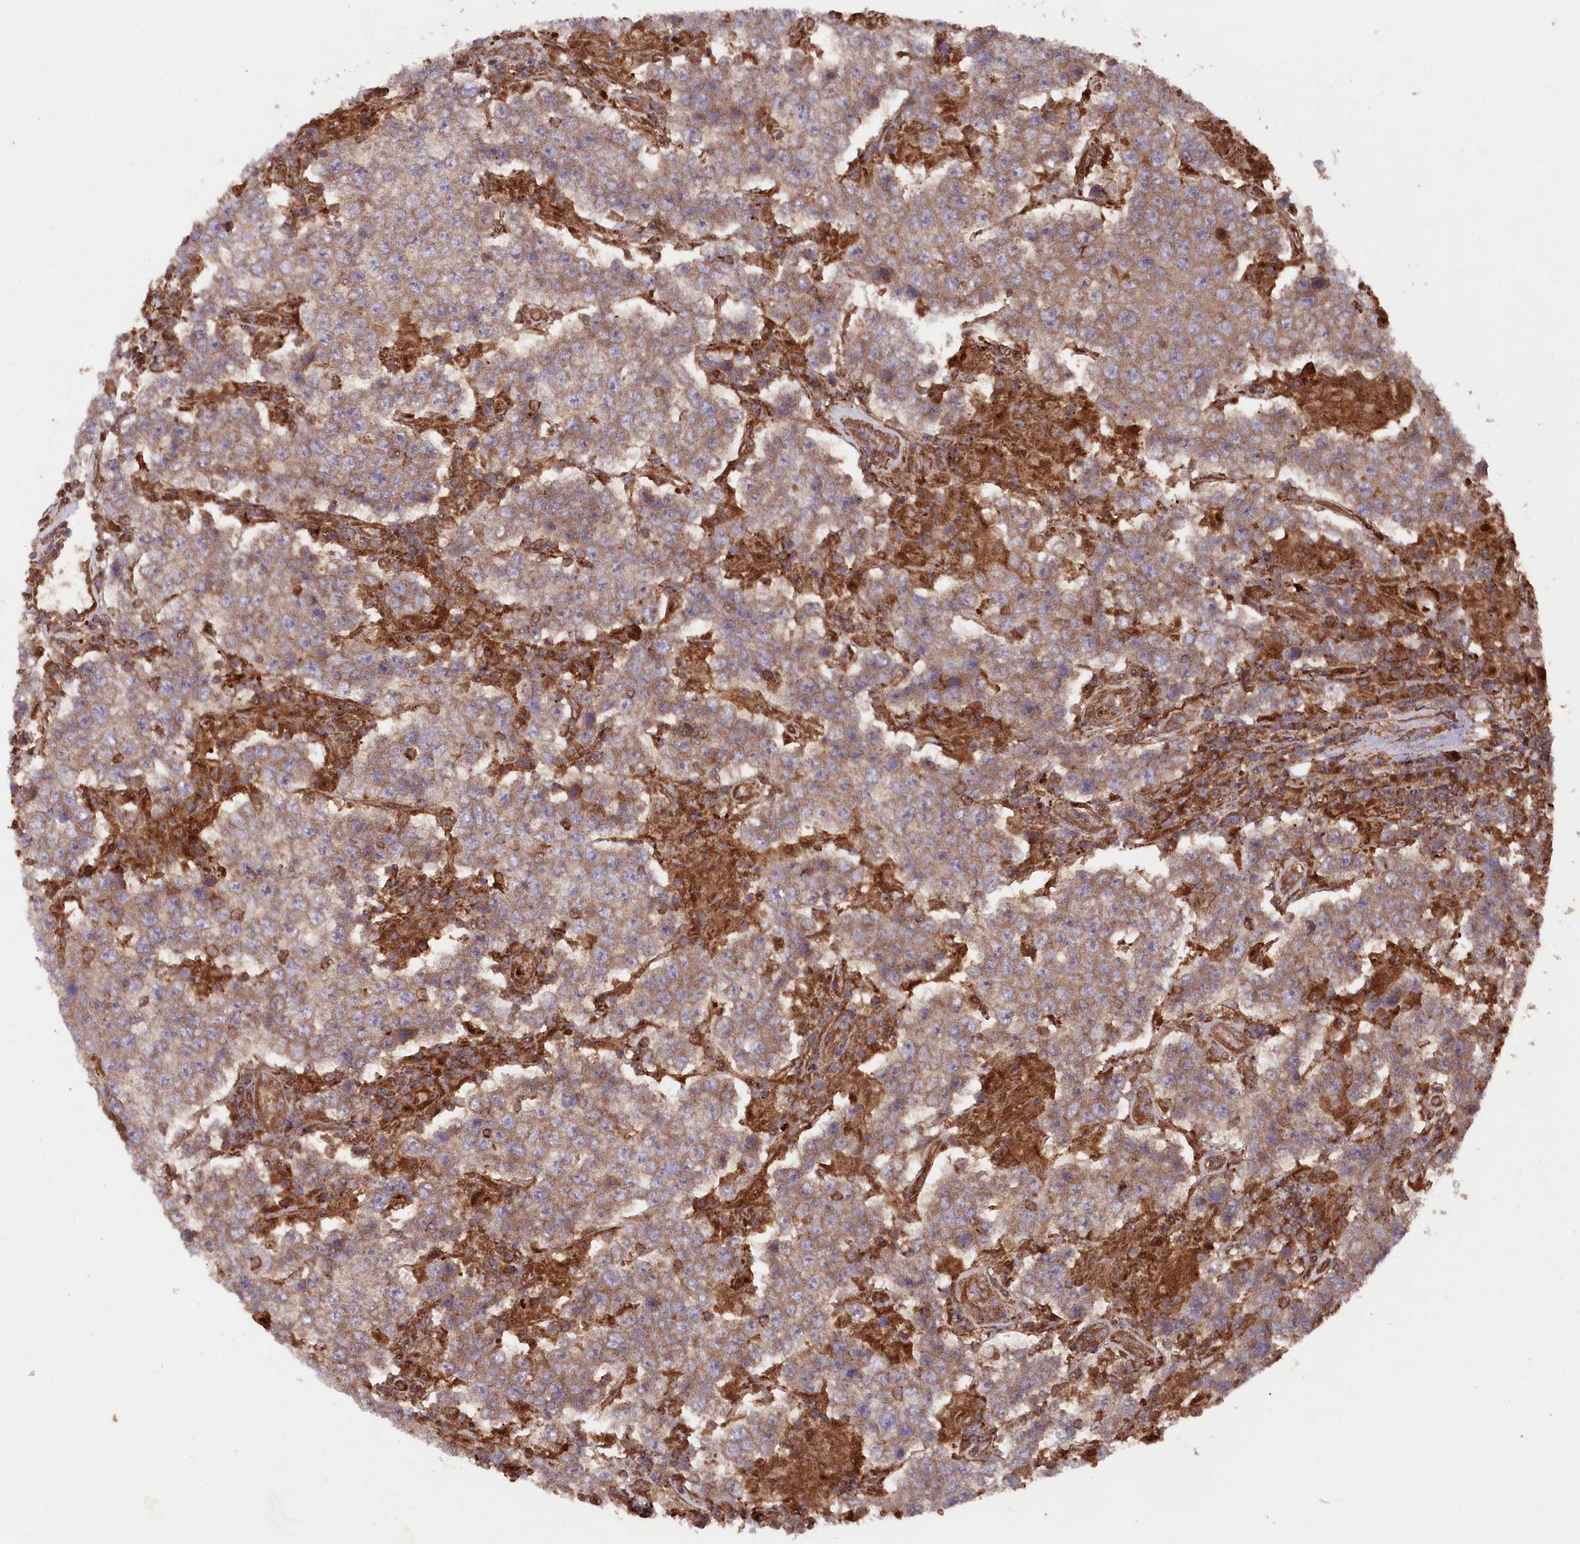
{"staining": {"intensity": "moderate", "quantity": ">75%", "location": "cytoplasmic/membranous"}, "tissue": "testis cancer", "cell_type": "Tumor cells", "image_type": "cancer", "snomed": [{"axis": "morphology", "description": "Normal tissue, NOS"}, {"axis": "morphology", "description": "Urothelial carcinoma, High grade"}, {"axis": "morphology", "description": "Seminoma, NOS"}, {"axis": "morphology", "description": "Carcinoma, Embryonal, NOS"}, {"axis": "topography", "description": "Urinary bladder"}, {"axis": "topography", "description": "Testis"}], "caption": "Testis cancer stained with a protein marker reveals moderate staining in tumor cells.", "gene": "LSG1", "patient": {"sex": "male", "age": 41}}